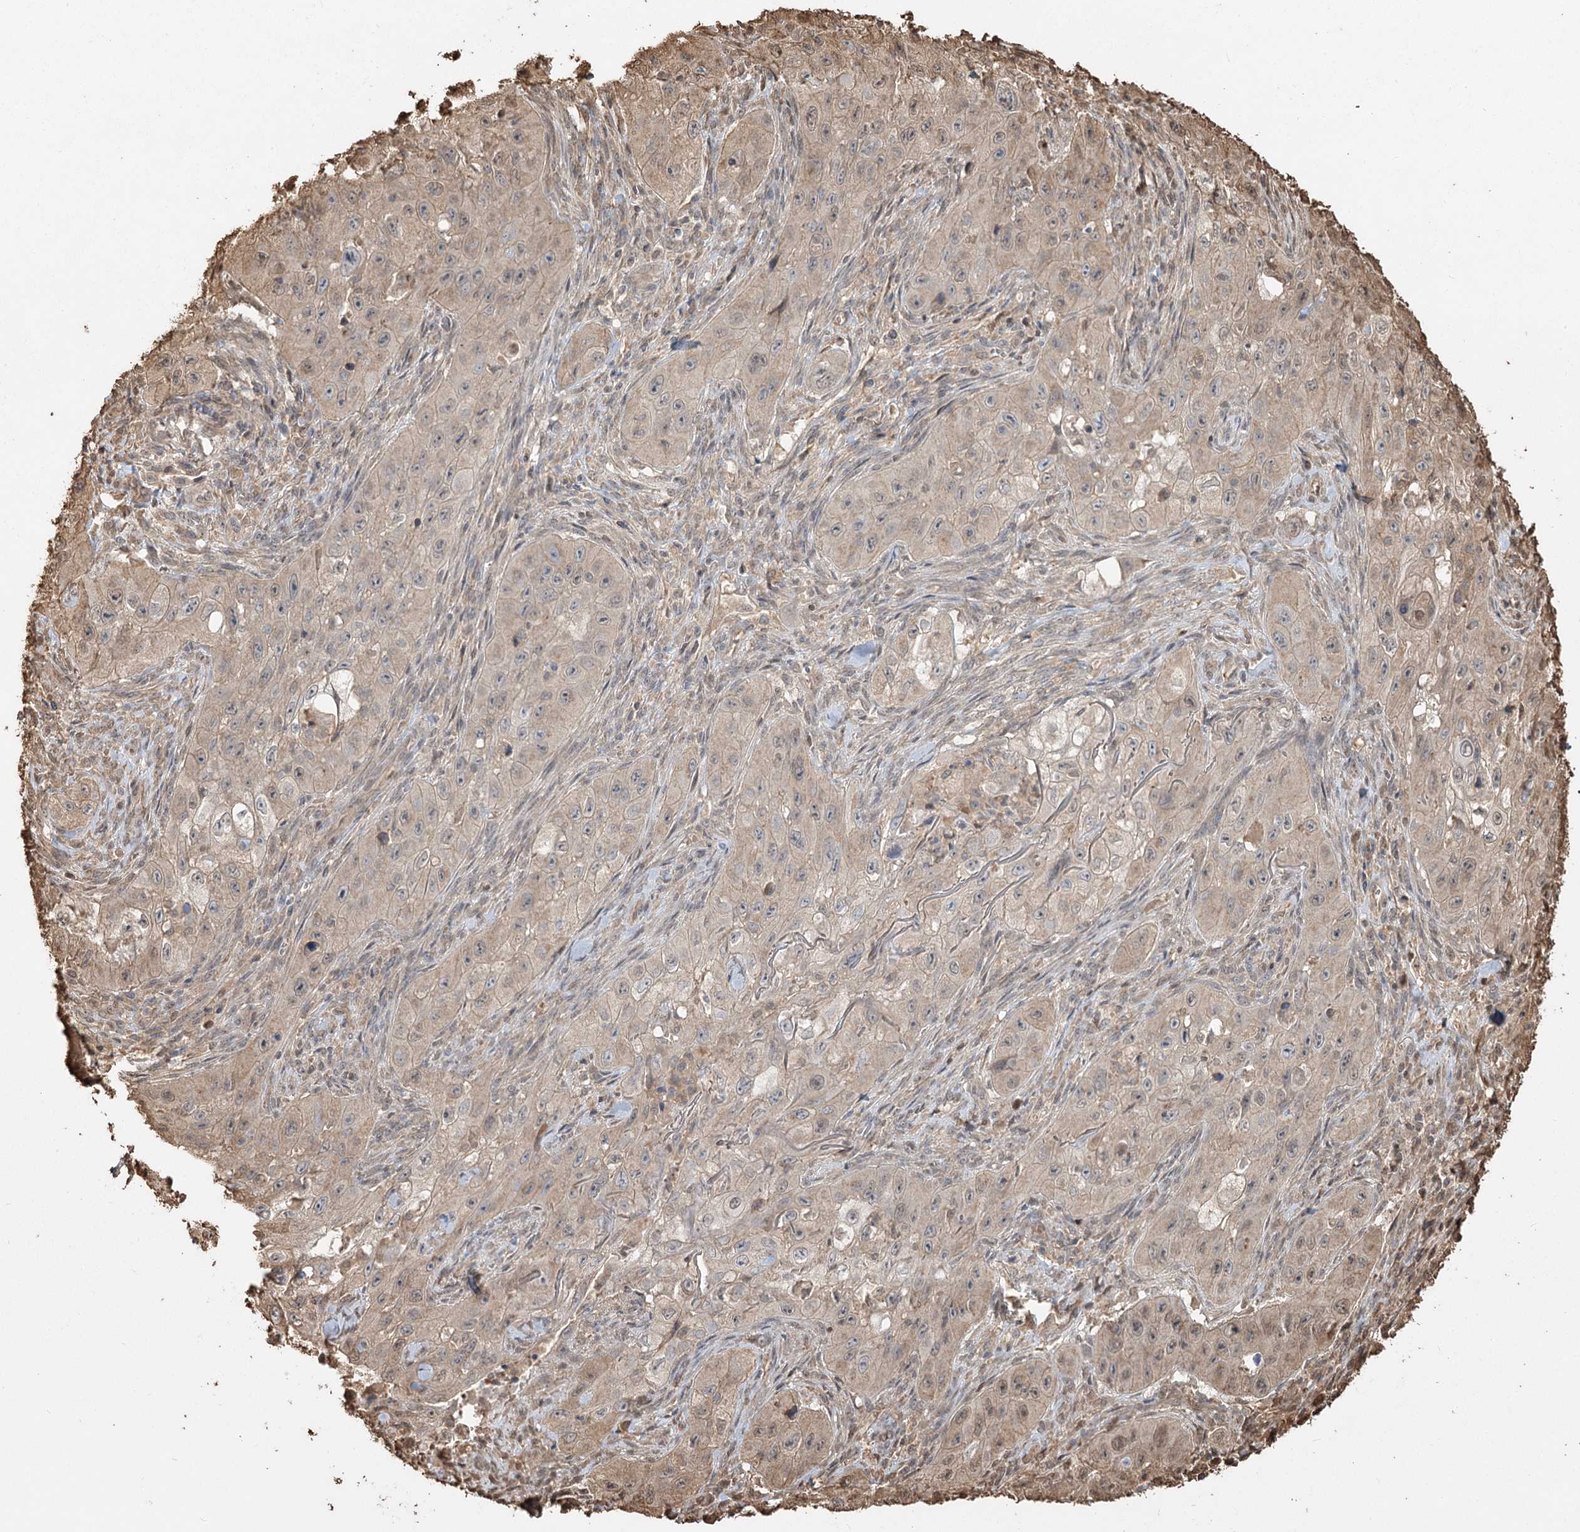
{"staining": {"intensity": "weak", "quantity": "<25%", "location": "cytoplasmic/membranous"}, "tissue": "skin cancer", "cell_type": "Tumor cells", "image_type": "cancer", "snomed": [{"axis": "morphology", "description": "Squamous cell carcinoma, NOS"}, {"axis": "topography", "description": "Skin"}, {"axis": "topography", "description": "Subcutis"}], "caption": "Photomicrograph shows no protein expression in tumor cells of skin squamous cell carcinoma tissue. The staining is performed using DAB (3,3'-diaminobenzidine) brown chromogen with nuclei counter-stained in using hematoxylin.", "gene": "PLCH1", "patient": {"sex": "male", "age": 73}}